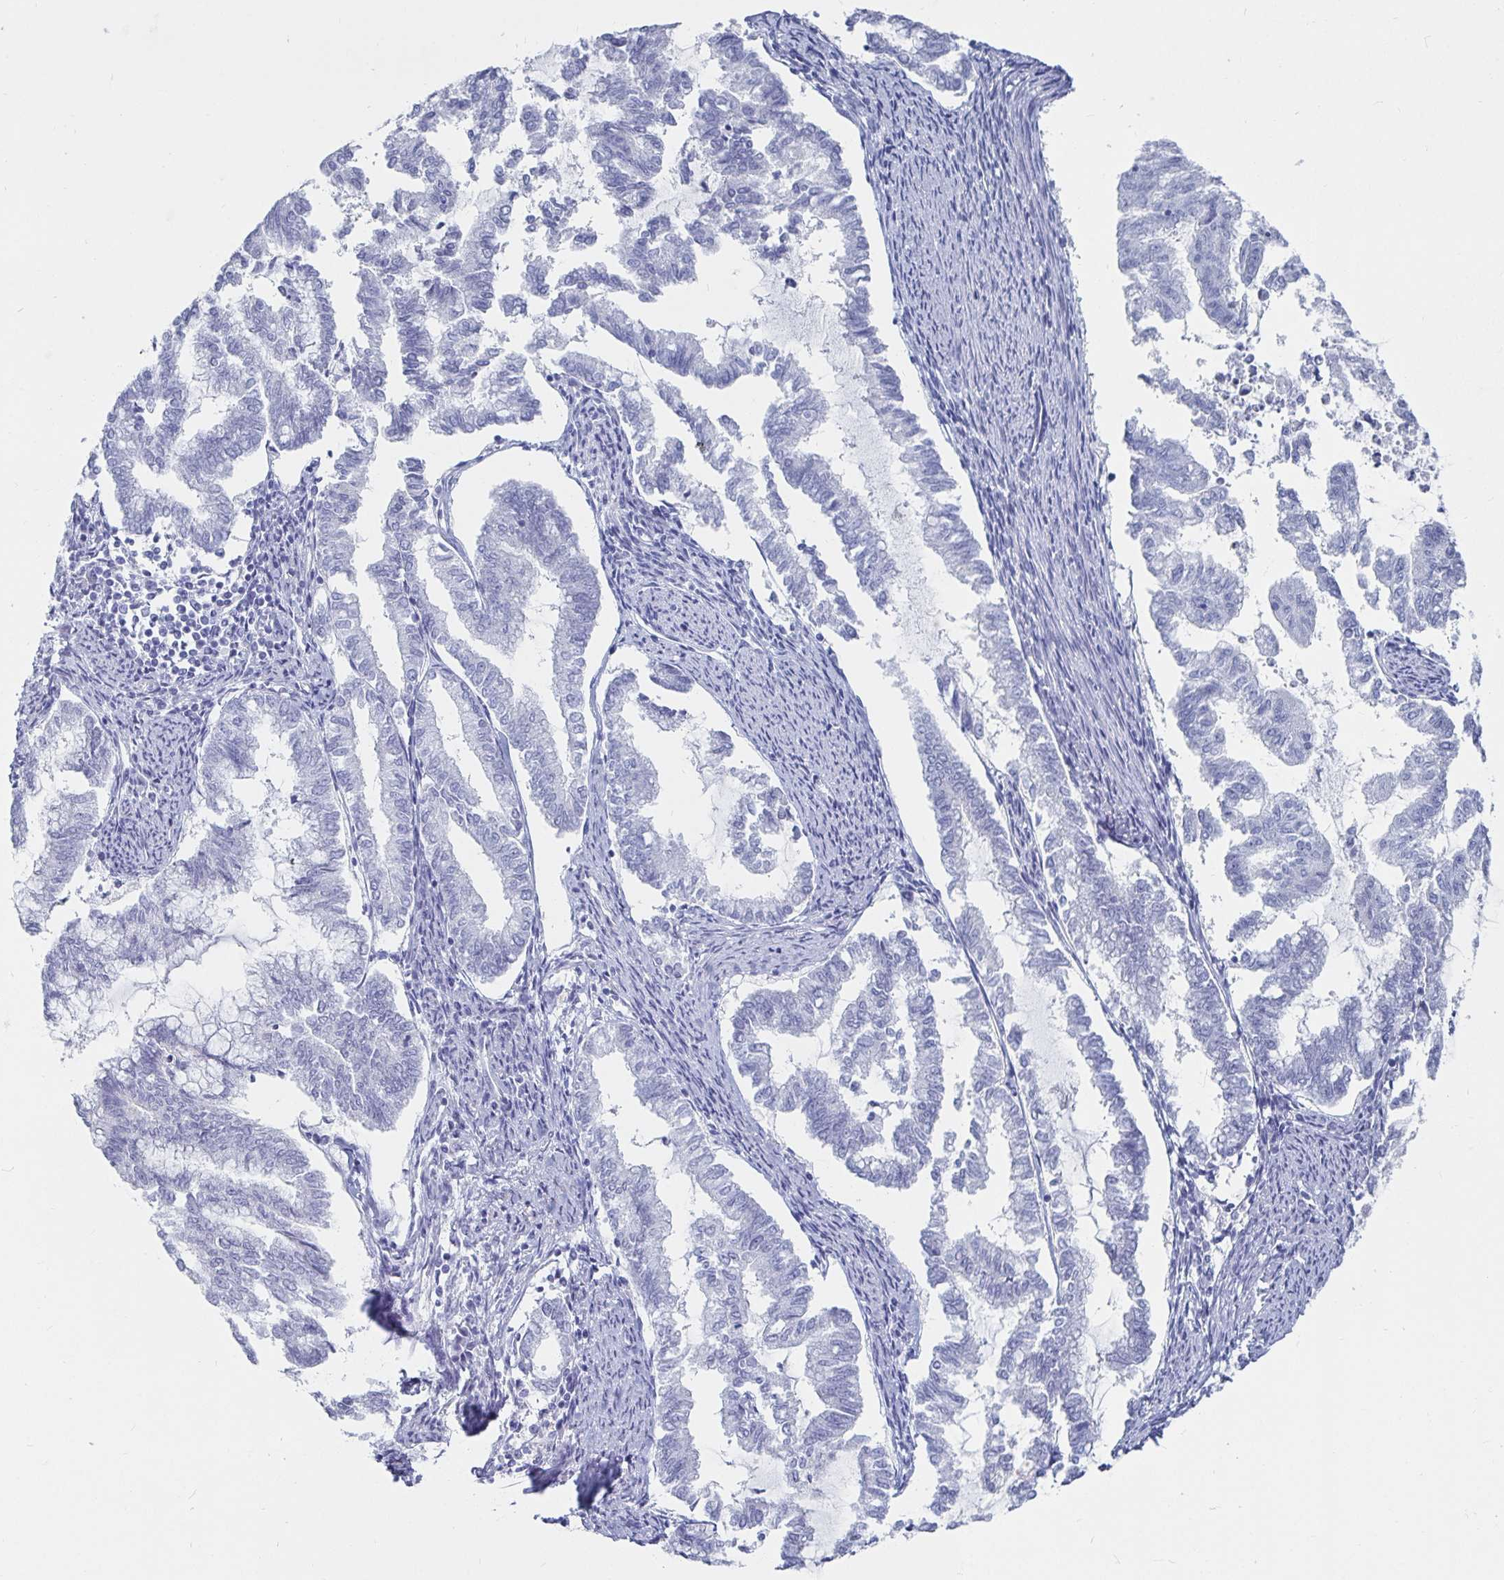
{"staining": {"intensity": "negative", "quantity": "none", "location": "none"}, "tissue": "endometrial cancer", "cell_type": "Tumor cells", "image_type": "cancer", "snomed": [{"axis": "morphology", "description": "Adenocarcinoma, NOS"}, {"axis": "topography", "description": "Endometrium"}], "caption": "An IHC histopathology image of adenocarcinoma (endometrial) is shown. There is no staining in tumor cells of adenocarcinoma (endometrial).", "gene": "CA9", "patient": {"sex": "female", "age": 79}}